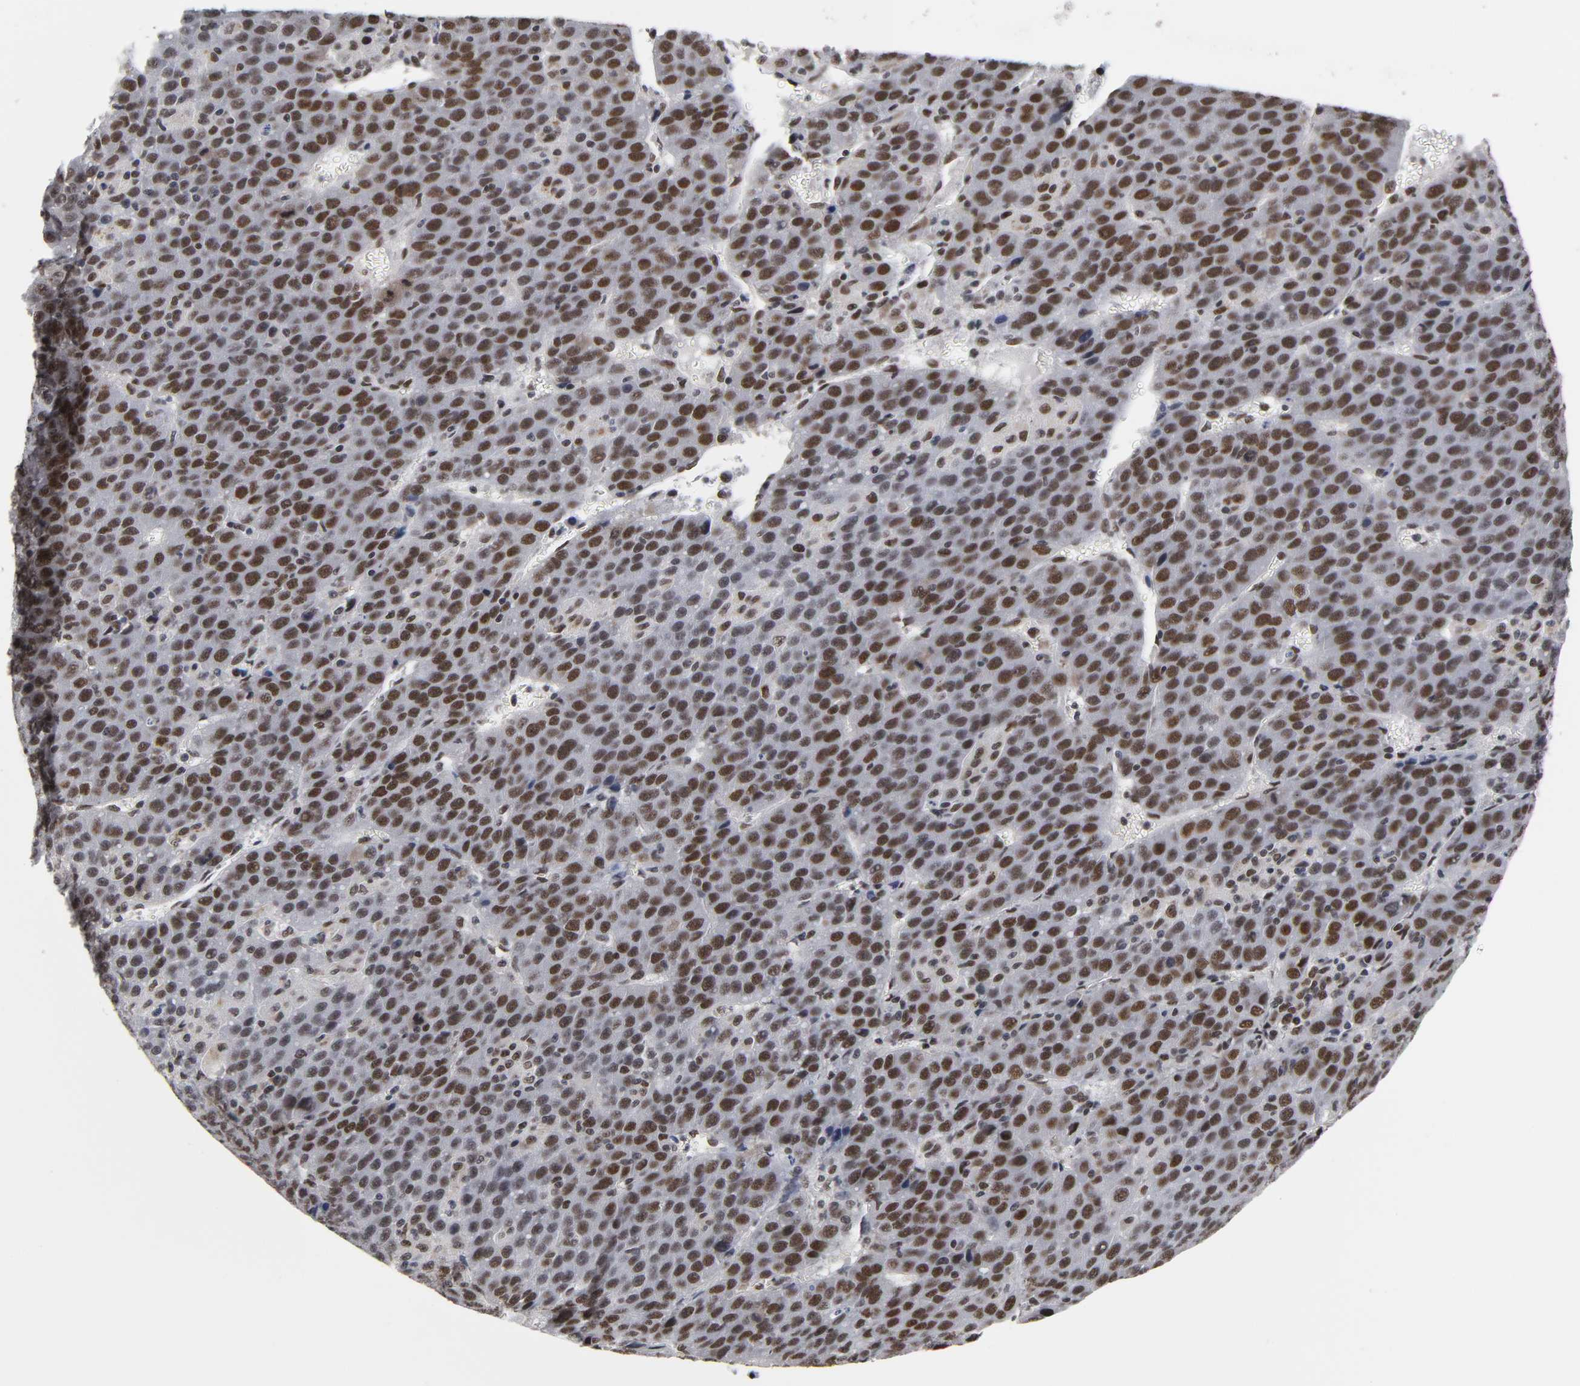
{"staining": {"intensity": "strong", "quantity": ">75%", "location": "nuclear"}, "tissue": "liver cancer", "cell_type": "Tumor cells", "image_type": "cancer", "snomed": [{"axis": "morphology", "description": "Carcinoma, Hepatocellular, NOS"}, {"axis": "topography", "description": "Liver"}], "caption": "A brown stain labels strong nuclear staining of a protein in human liver cancer tumor cells. The staining was performed using DAB to visualize the protein expression in brown, while the nuclei were stained in blue with hematoxylin (Magnification: 20x).", "gene": "TRIM33", "patient": {"sex": "female", "age": 53}}